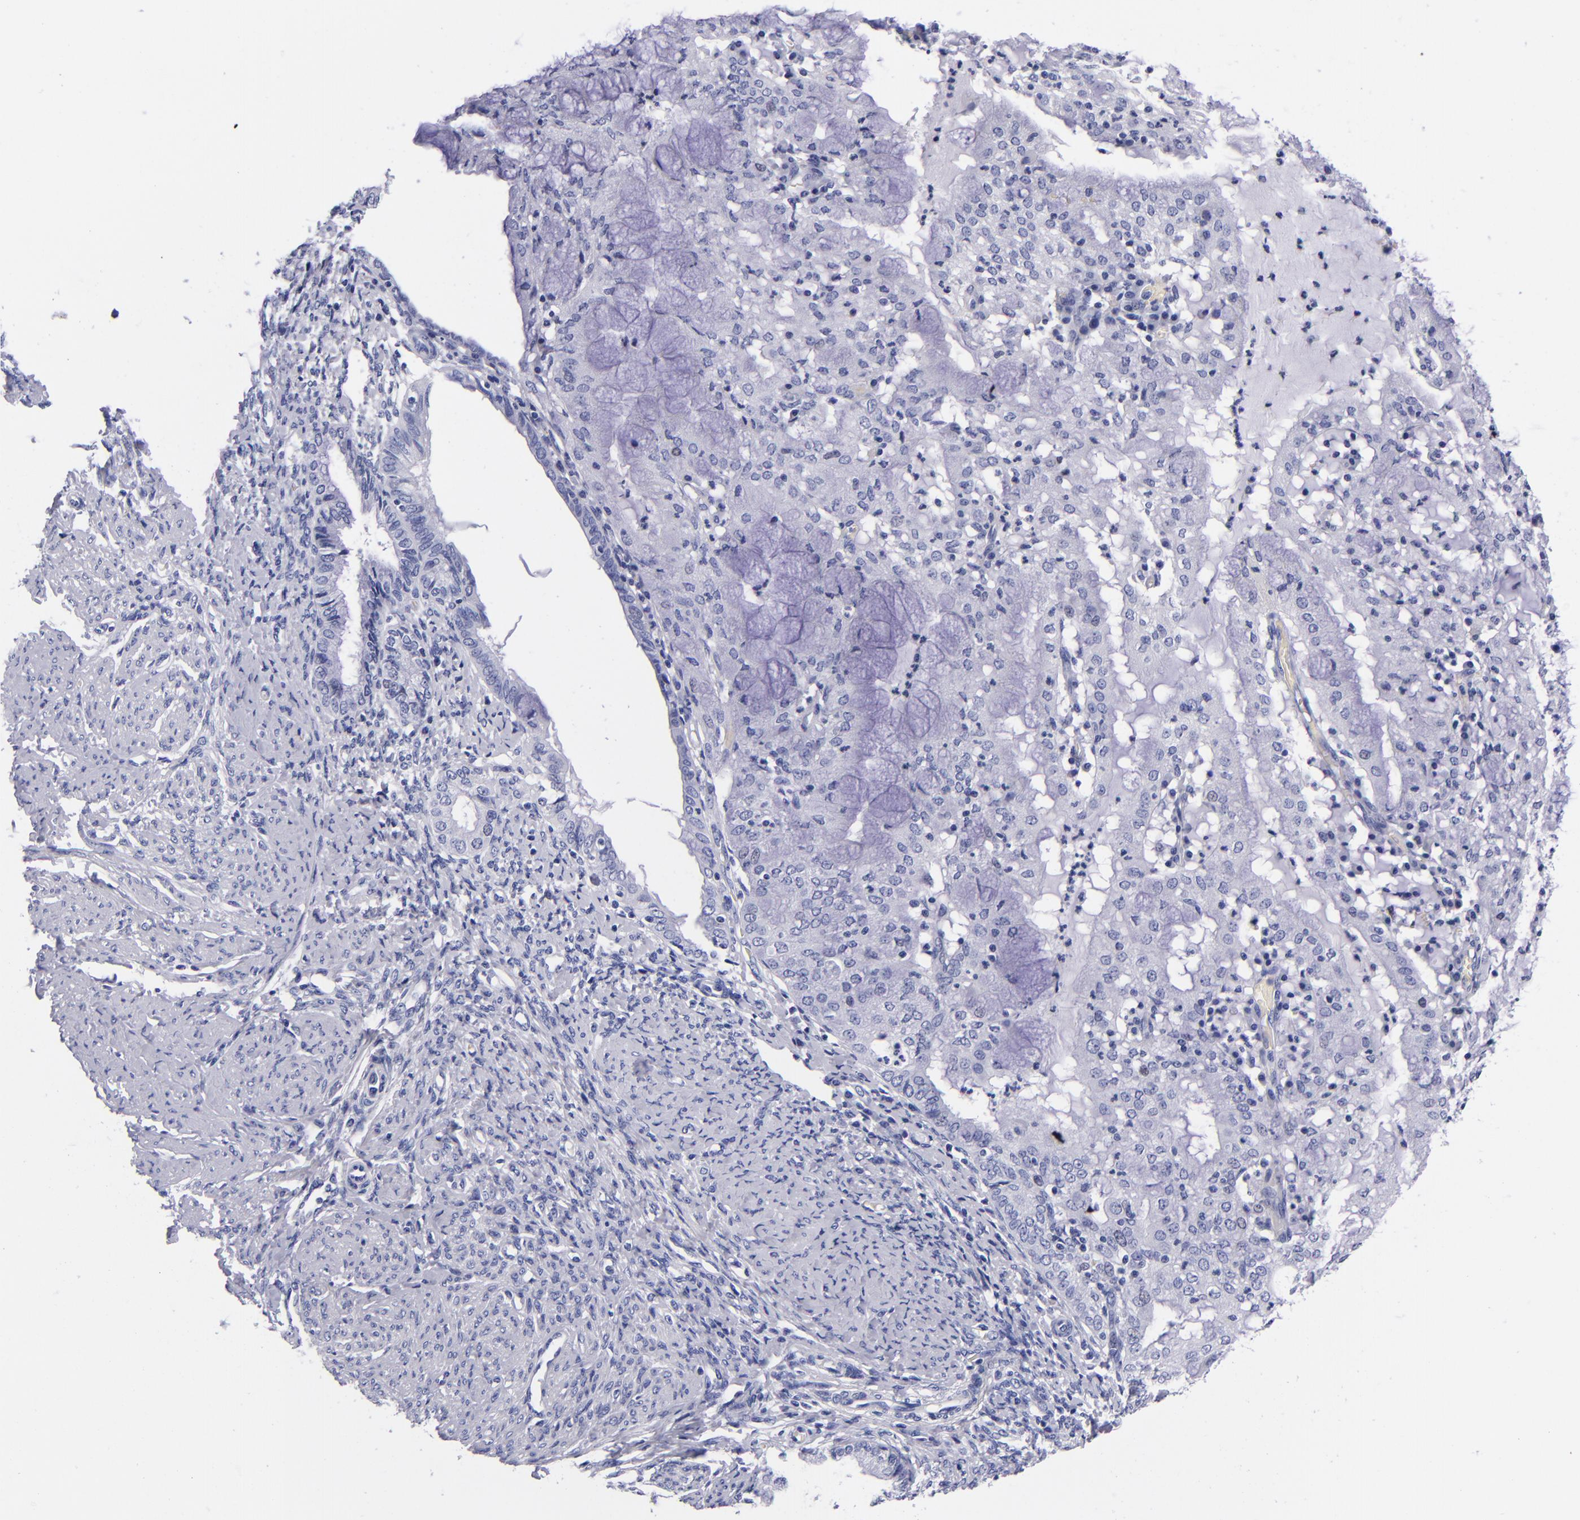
{"staining": {"intensity": "negative", "quantity": "none", "location": "none"}, "tissue": "endometrial cancer", "cell_type": "Tumor cells", "image_type": "cancer", "snomed": [{"axis": "morphology", "description": "Adenocarcinoma, NOS"}, {"axis": "topography", "description": "Endometrium"}], "caption": "Endometrial adenocarcinoma was stained to show a protein in brown. There is no significant expression in tumor cells.", "gene": "MCM7", "patient": {"sex": "female", "age": 63}}